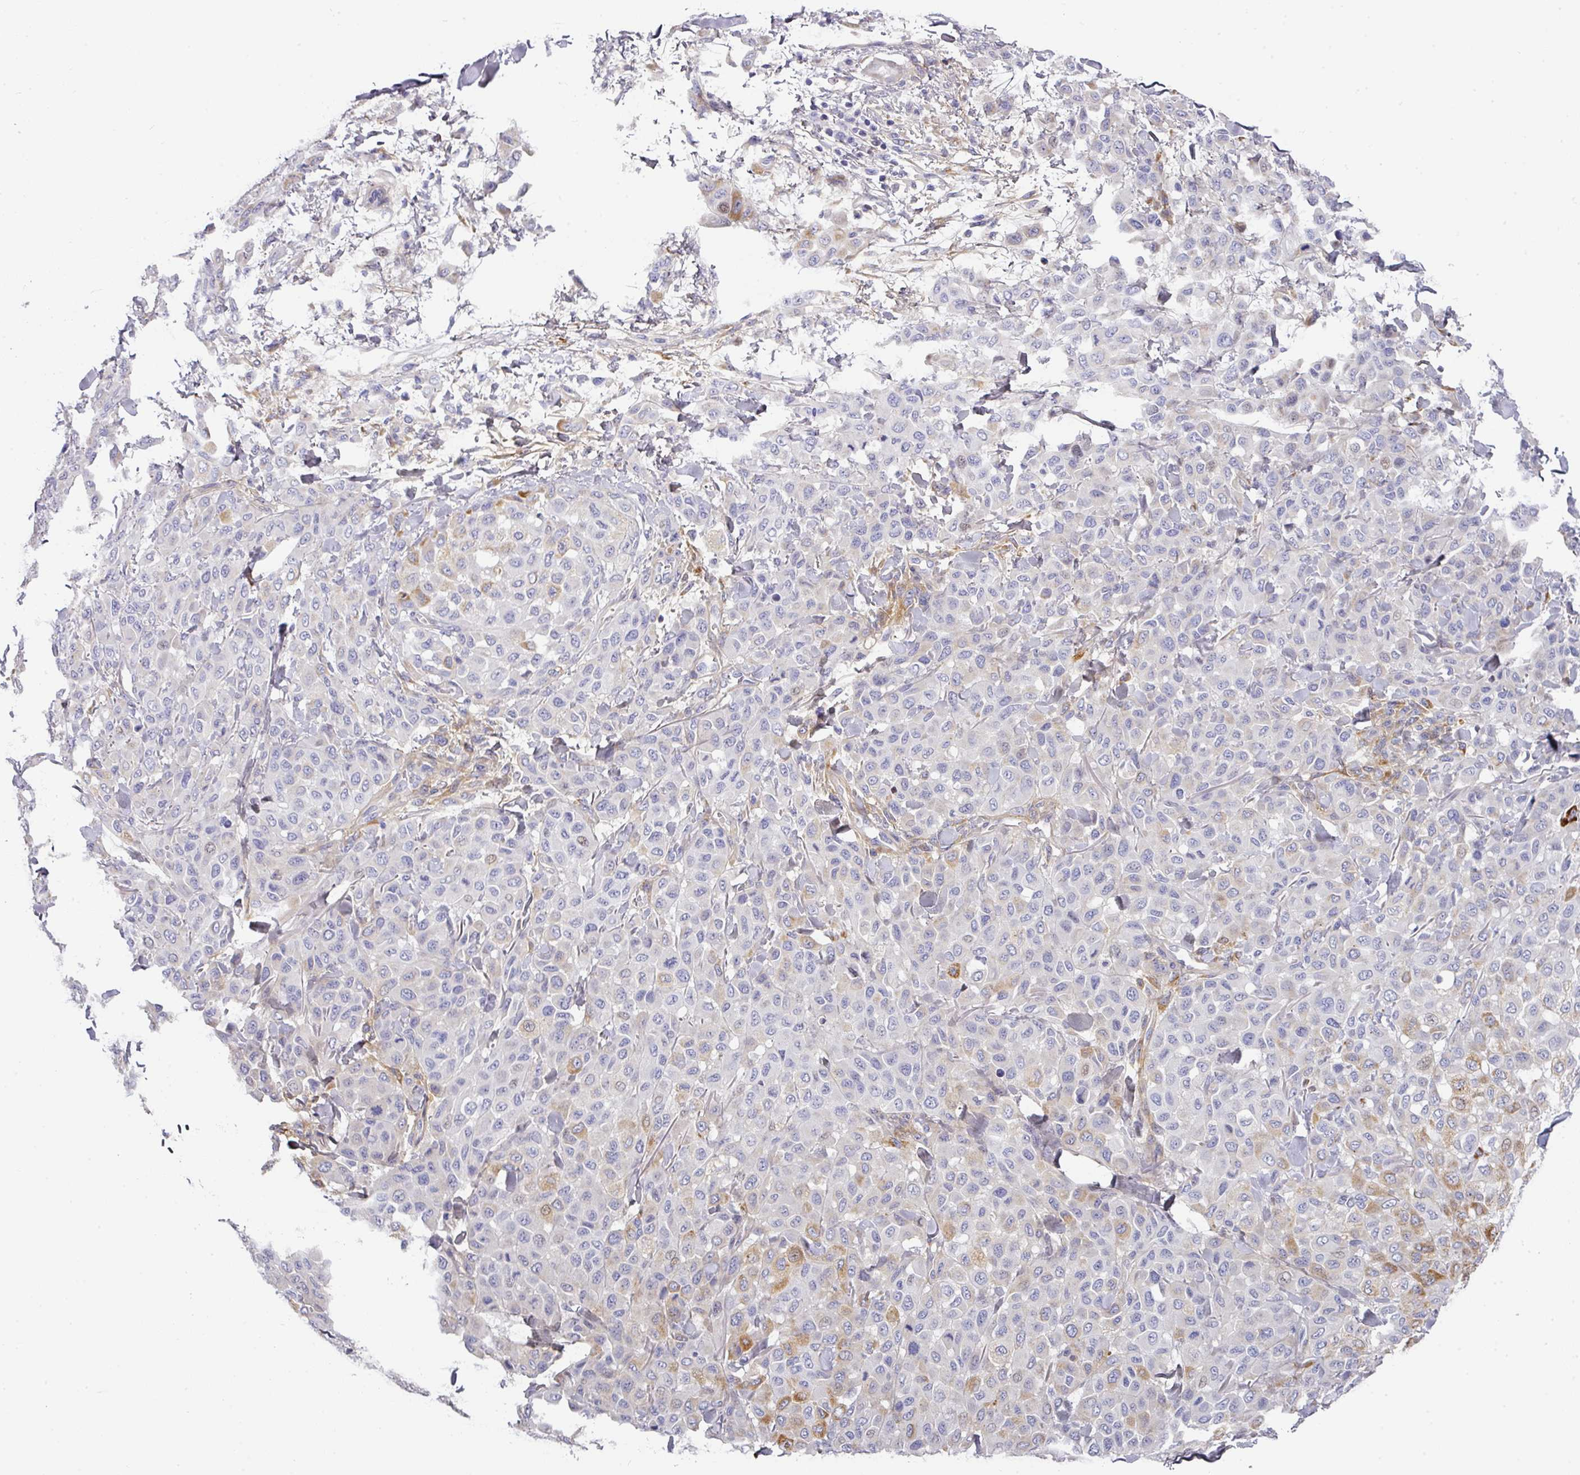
{"staining": {"intensity": "moderate", "quantity": "25%-75%", "location": "cytoplasmic/membranous"}, "tissue": "melanoma", "cell_type": "Tumor cells", "image_type": "cancer", "snomed": [{"axis": "morphology", "description": "Malignant melanoma, Metastatic site"}, {"axis": "topography", "description": "Skin"}], "caption": "A high-resolution image shows immunohistochemistry staining of malignant melanoma (metastatic site), which shows moderate cytoplasmic/membranous staining in approximately 25%-75% of tumor cells. The protein is shown in brown color, while the nuclei are stained blue.", "gene": "ANKRD29", "patient": {"sex": "female", "age": 81}}